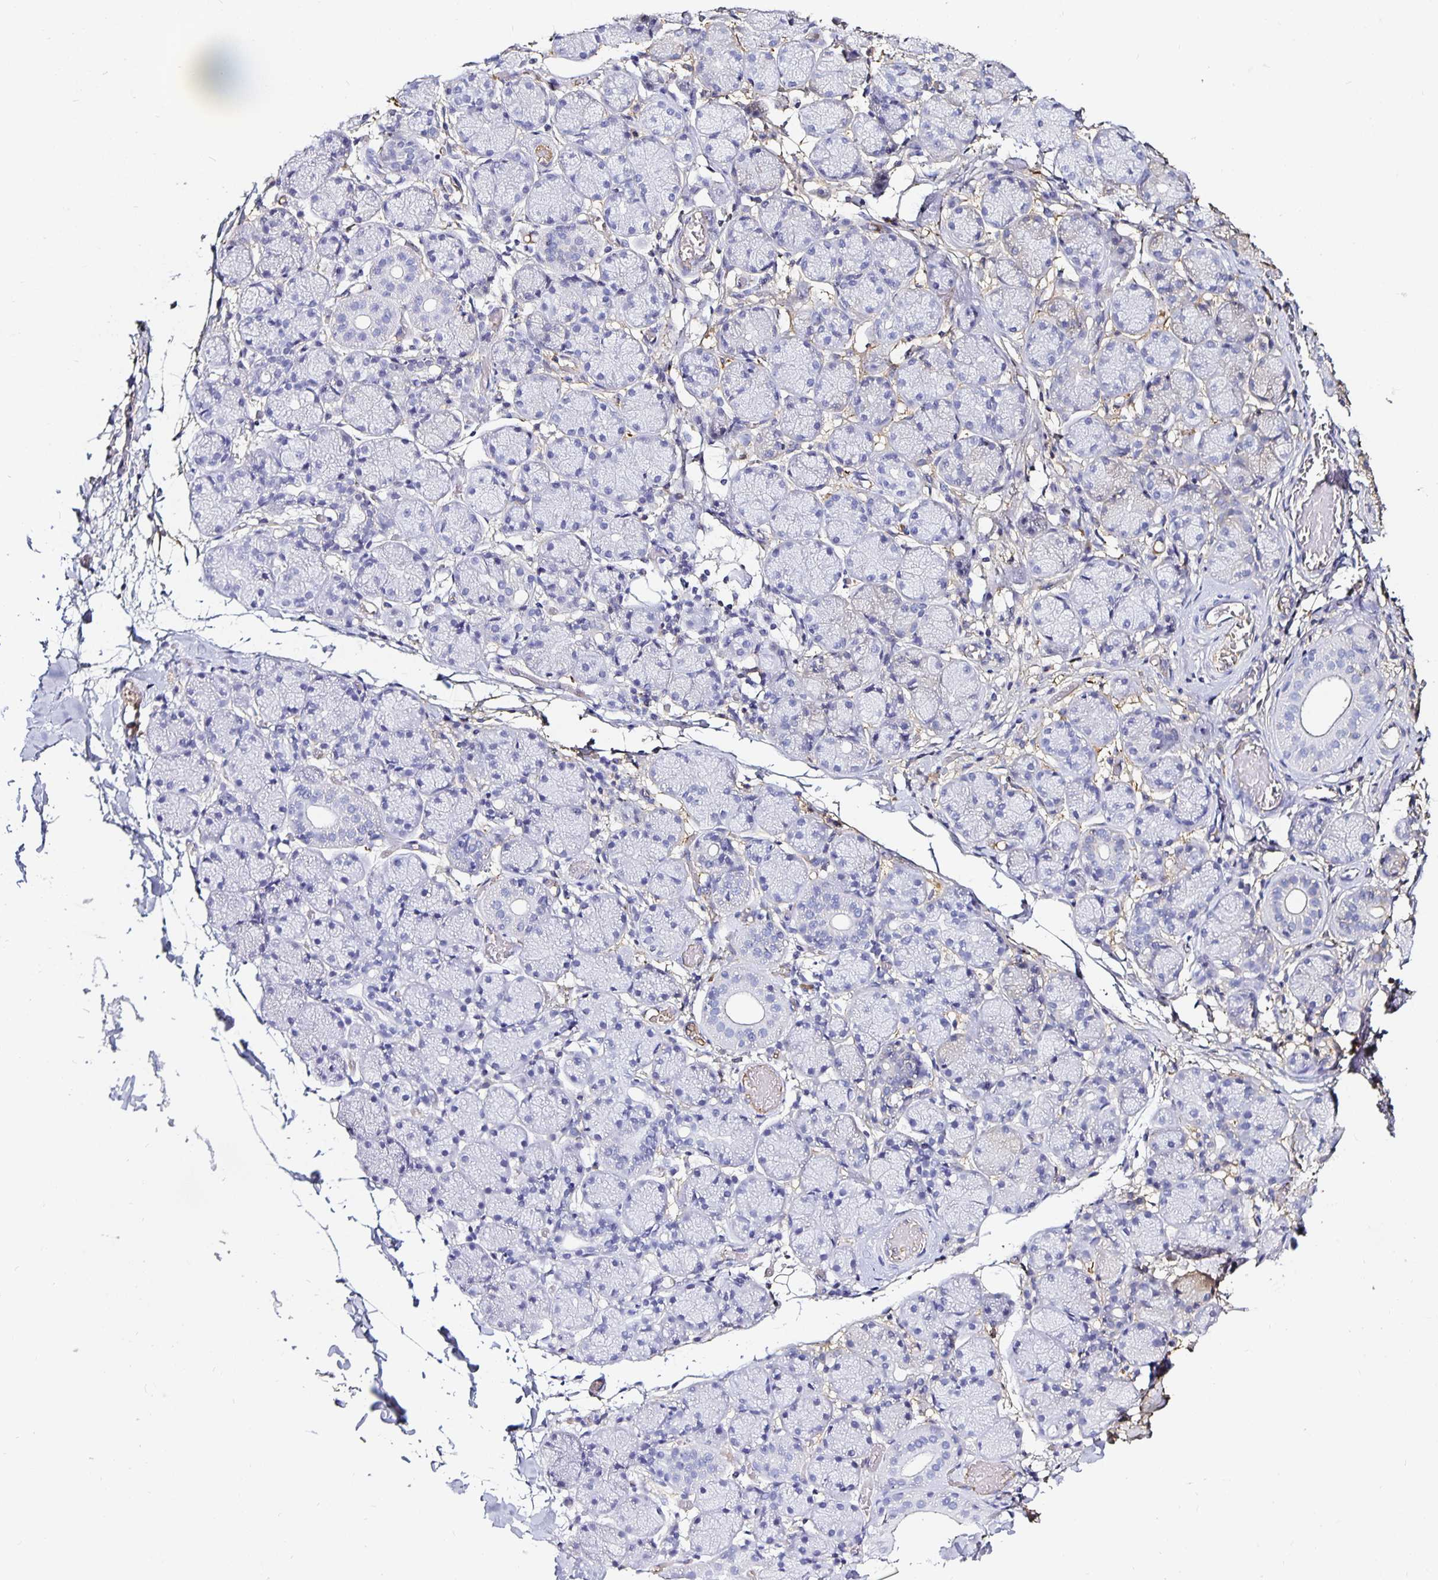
{"staining": {"intensity": "negative", "quantity": "none", "location": "none"}, "tissue": "salivary gland", "cell_type": "Glandular cells", "image_type": "normal", "snomed": [{"axis": "morphology", "description": "Normal tissue, NOS"}, {"axis": "topography", "description": "Salivary gland"}], "caption": "Immunohistochemistry of benign human salivary gland exhibits no positivity in glandular cells. (DAB immunohistochemistry visualized using brightfield microscopy, high magnification).", "gene": "TTR", "patient": {"sex": "female", "age": 24}}